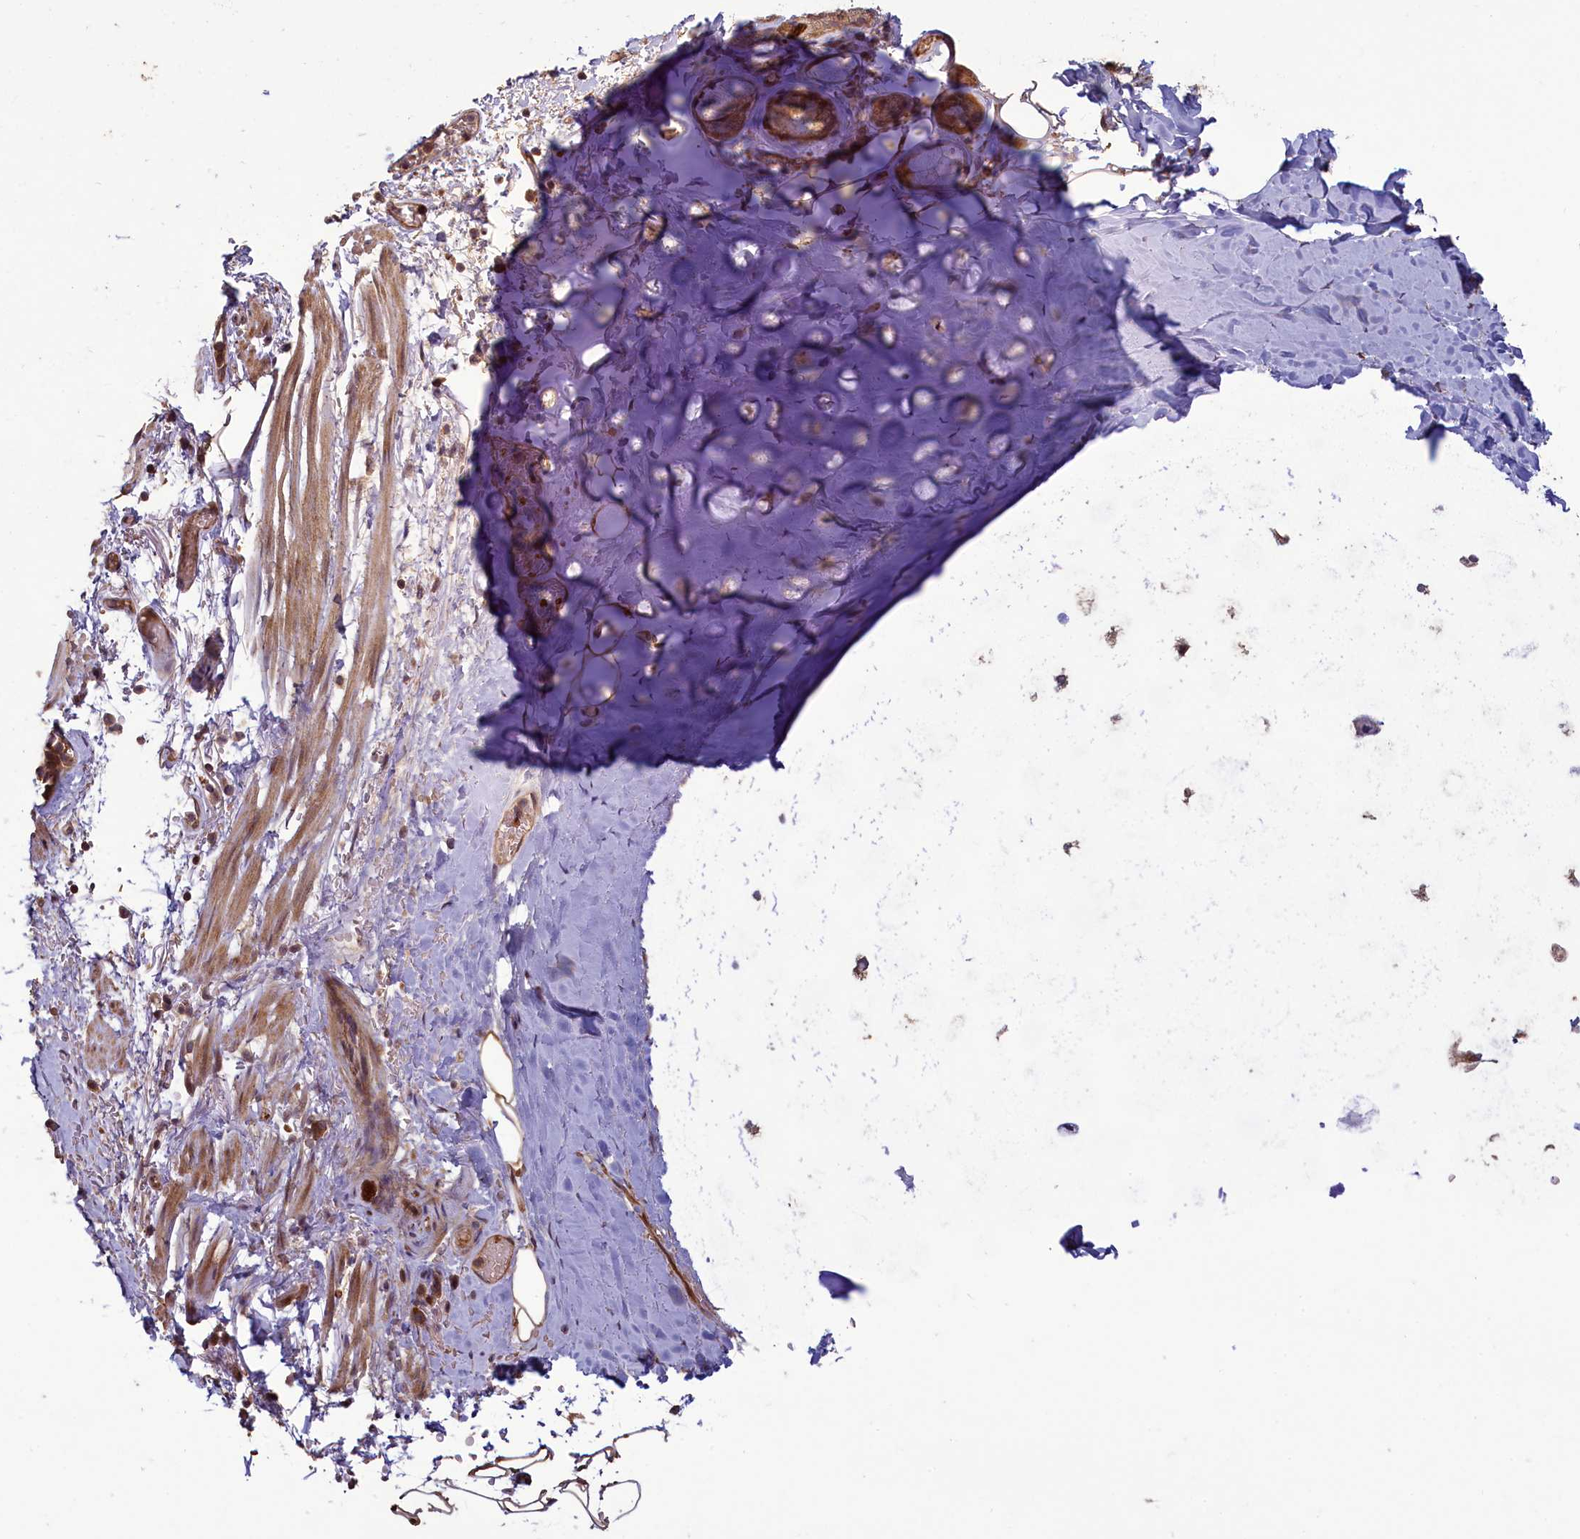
{"staining": {"intensity": "moderate", "quantity": ">75%", "location": "cytoplasmic/membranous"}, "tissue": "adipose tissue", "cell_type": "Adipocytes", "image_type": "normal", "snomed": [{"axis": "morphology", "description": "Normal tissue, NOS"}, {"axis": "topography", "description": "Lymph node"}, {"axis": "topography", "description": "Bronchus"}], "caption": "Normal adipose tissue exhibits moderate cytoplasmic/membranous positivity in about >75% of adipocytes The staining was performed using DAB to visualize the protein expression in brown, while the nuclei were stained in blue with hematoxylin (Magnification: 20x)..", "gene": "CIAO2B", "patient": {"sex": "male", "age": 63}}